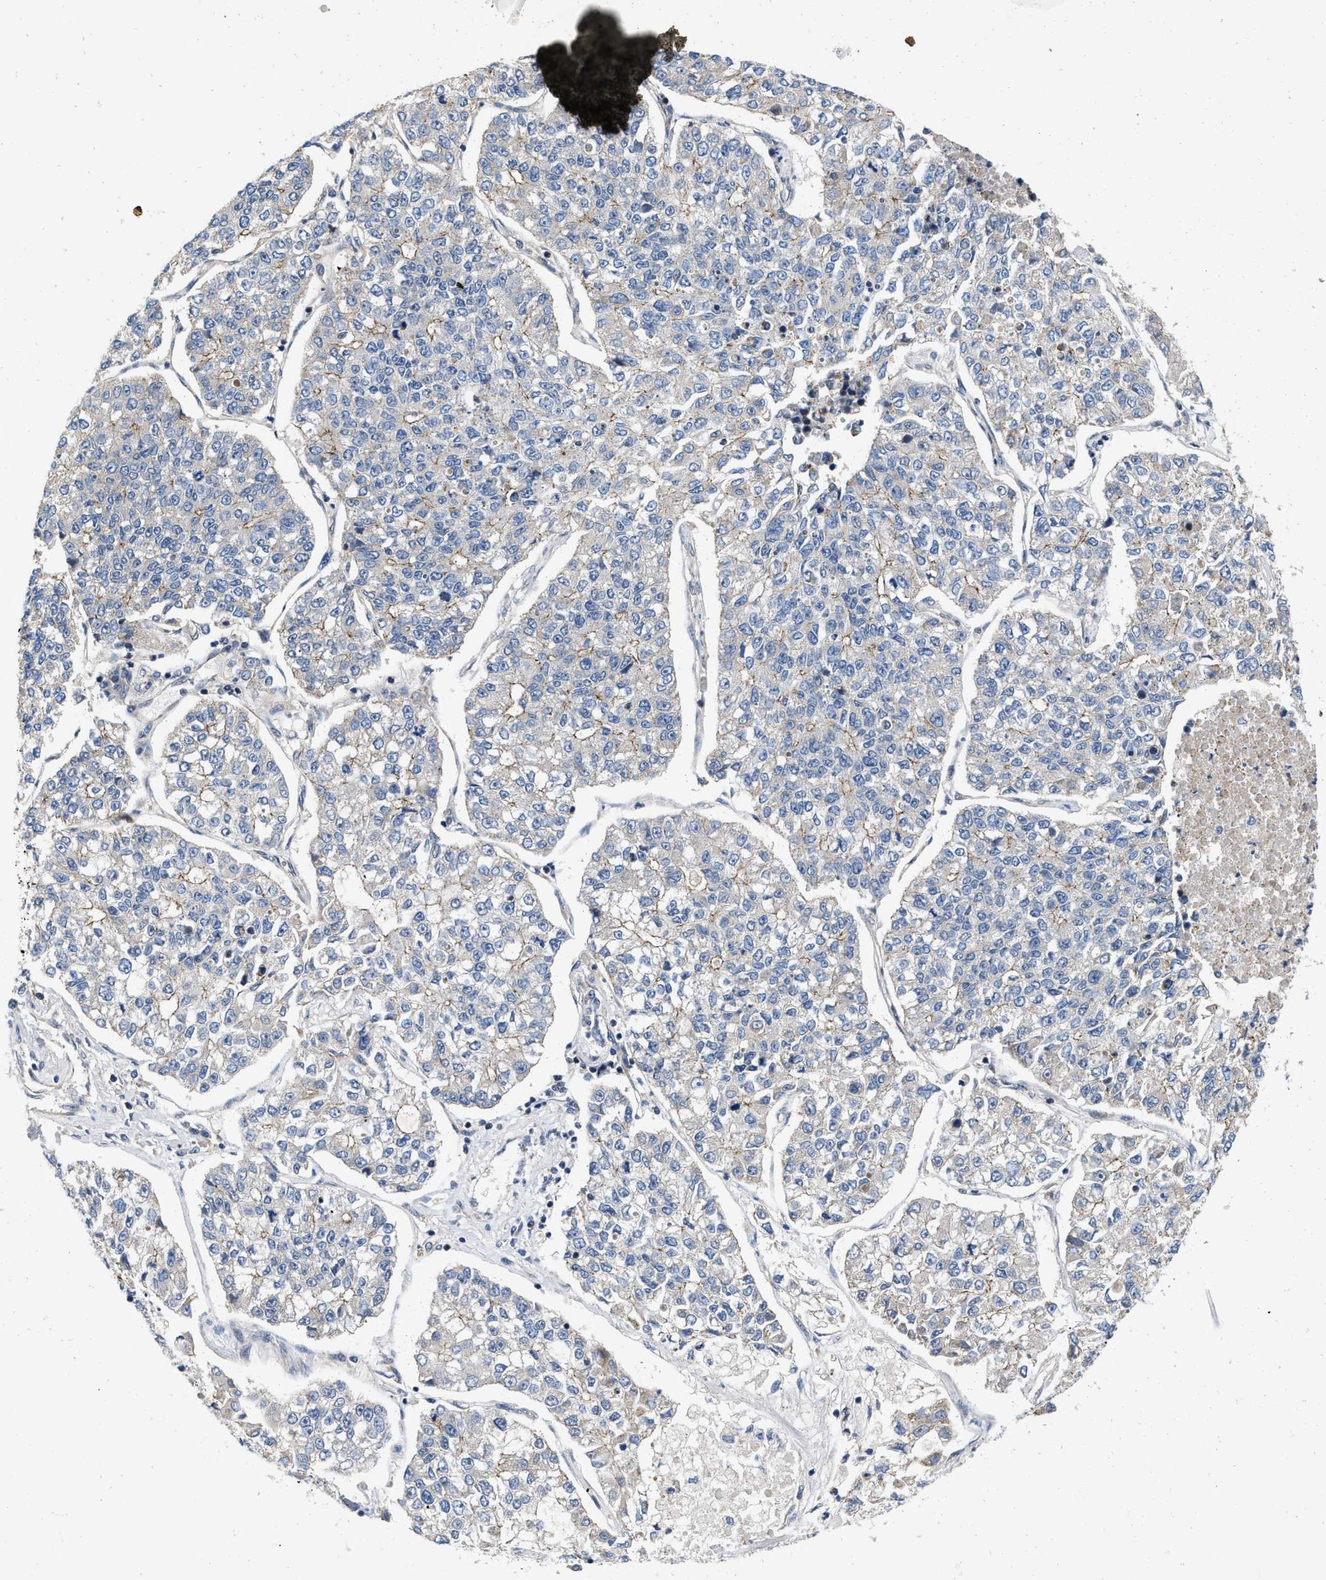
{"staining": {"intensity": "weak", "quantity": "<25%", "location": "cytoplasmic/membranous"}, "tissue": "lung cancer", "cell_type": "Tumor cells", "image_type": "cancer", "snomed": [{"axis": "morphology", "description": "Adenocarcinoma, NOS"}, {"axis": "topography", "description": "Lung"}], "caption": "Tumor cells are negative for protein expression in human lung cancer (adenocarcinoma).", "gene": "PRDM14", "patient": {"sex": "male", "age": 49}}